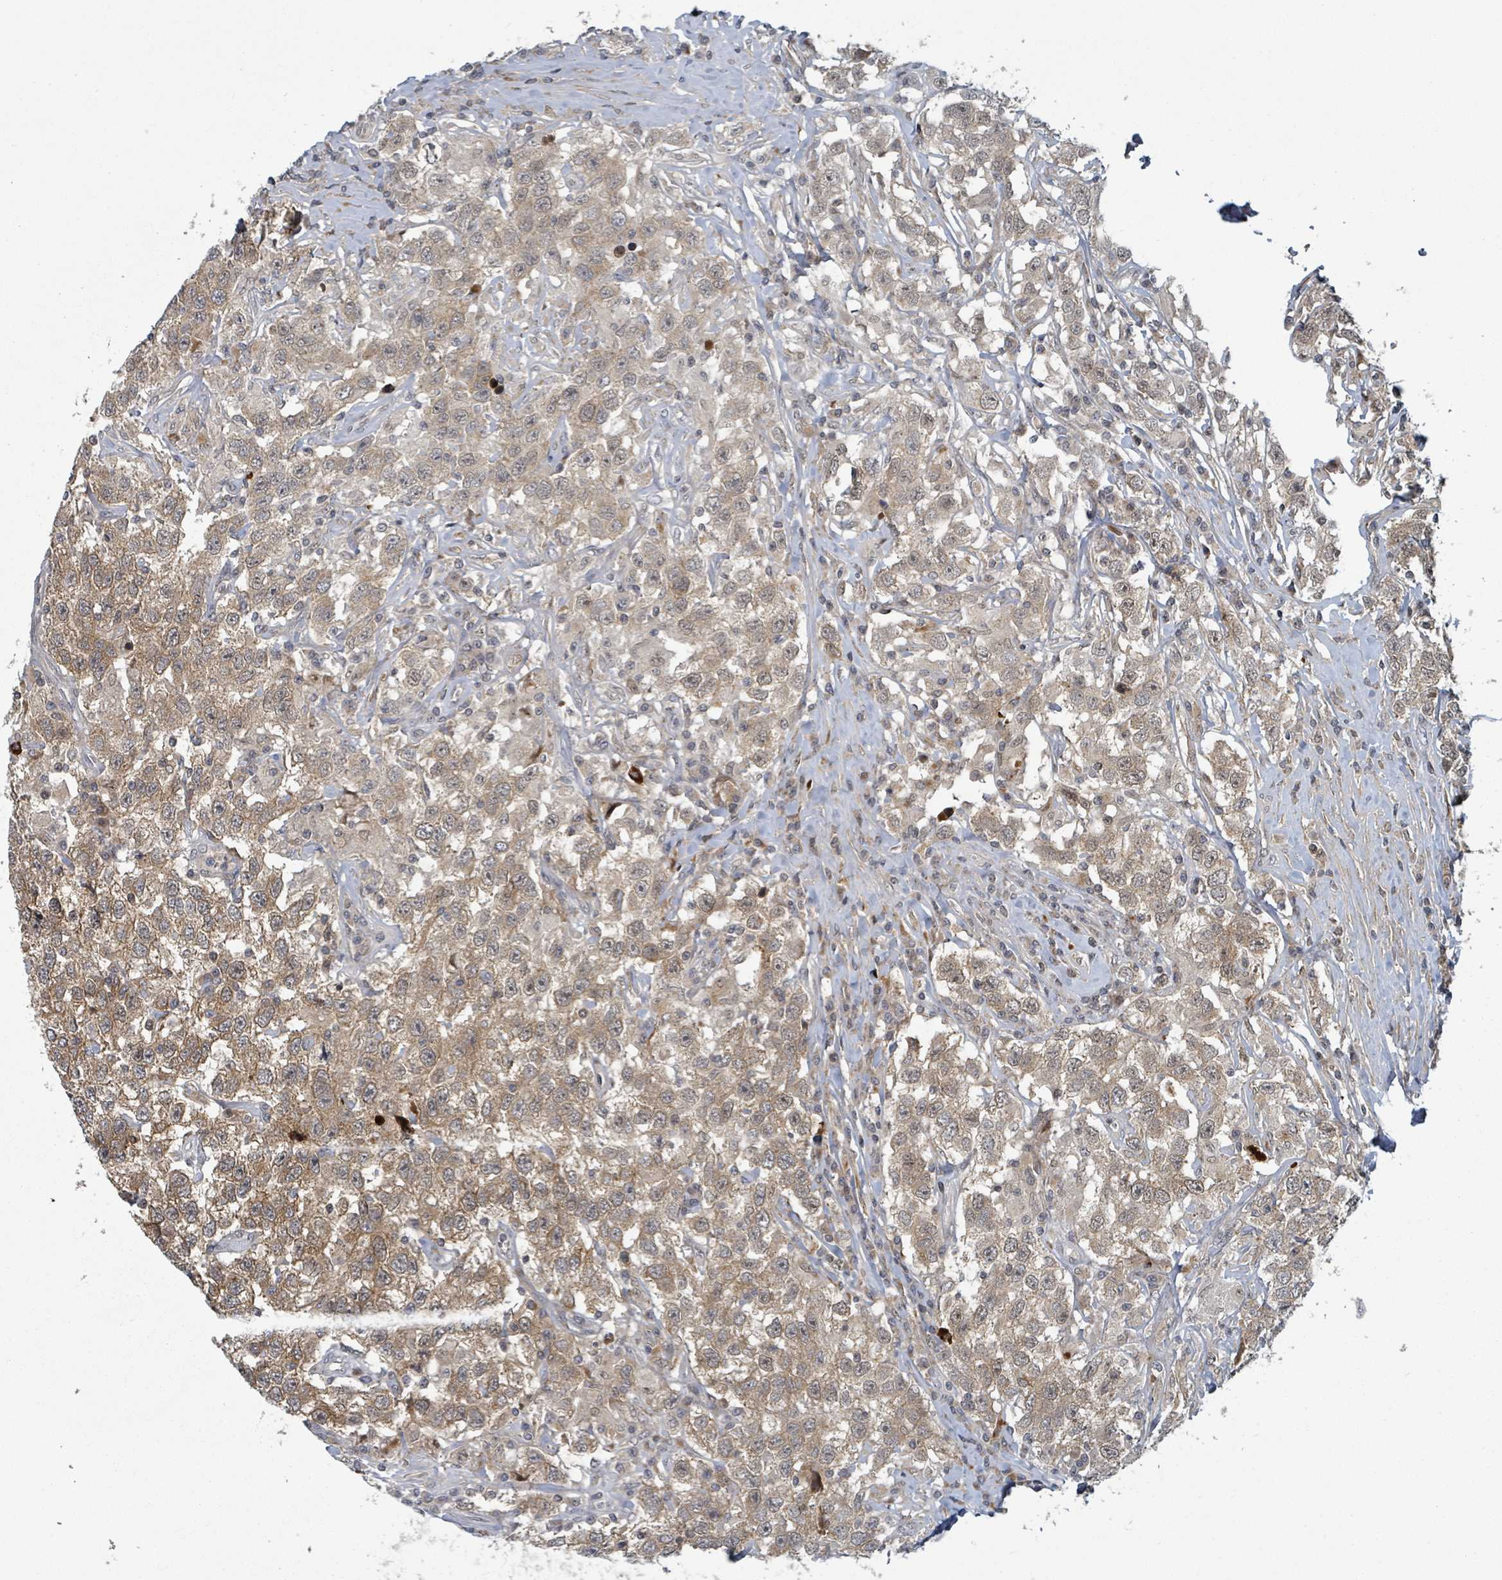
{"staining": {"intensity": "moderate", "quantity": ">75%", "location": "cytoplasmic/membranous"}, "tissue": "testis cancer", "cell_type": "Tumor cells", "image_type": "cancer", "snomed": [{"axis": "morphology", "description": "Seminoma, NOS"}, {"axis": "topography", "description": "Testis"}], "caption": "Seminoma (testis) tissue displays moderate cytoplasmic/membranous staining in about >75% of tumor cells, visualized by immunohistochemistry.", "gene": "GTF3C1", "patient": {"sex": "male", "age": 41}}